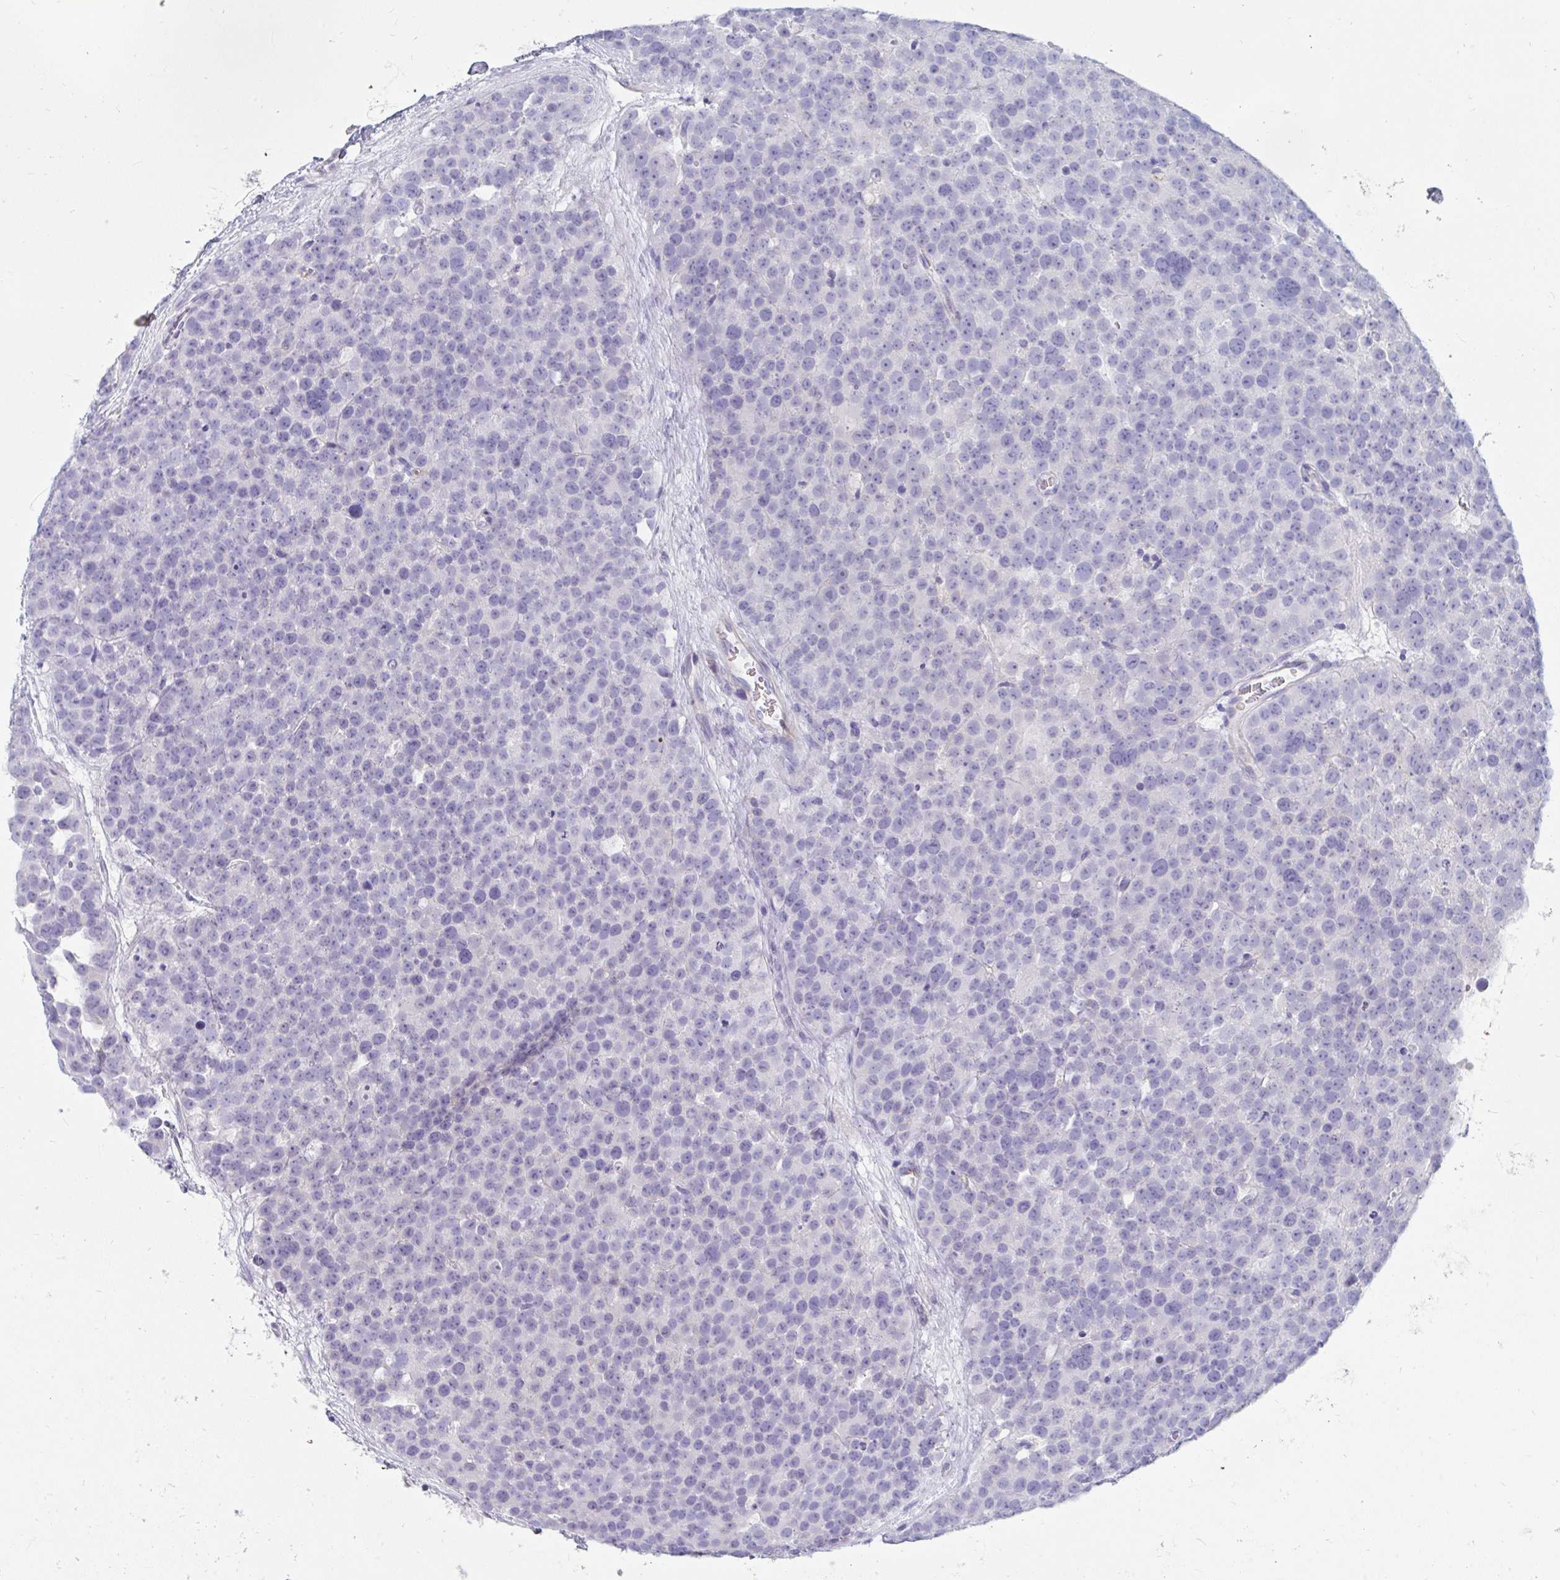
{"staining": {"intensity": "negative", "quantity": "none", "location": "none"}, "tissue": "testis cancer", "cell_type": "Tumor cells", "image_type": "cancer", "snomed": [{"axis": "morphology", "description": "Seminoma, NOS"}, {"axis": "topography", "description": "Testis"}], "caption": "Immunohistochemical staining of testis cancer exhibits no significant expression in tumor cells.", "gene": "MGAM2", "patient": {"sex": "male", "age": 71}}